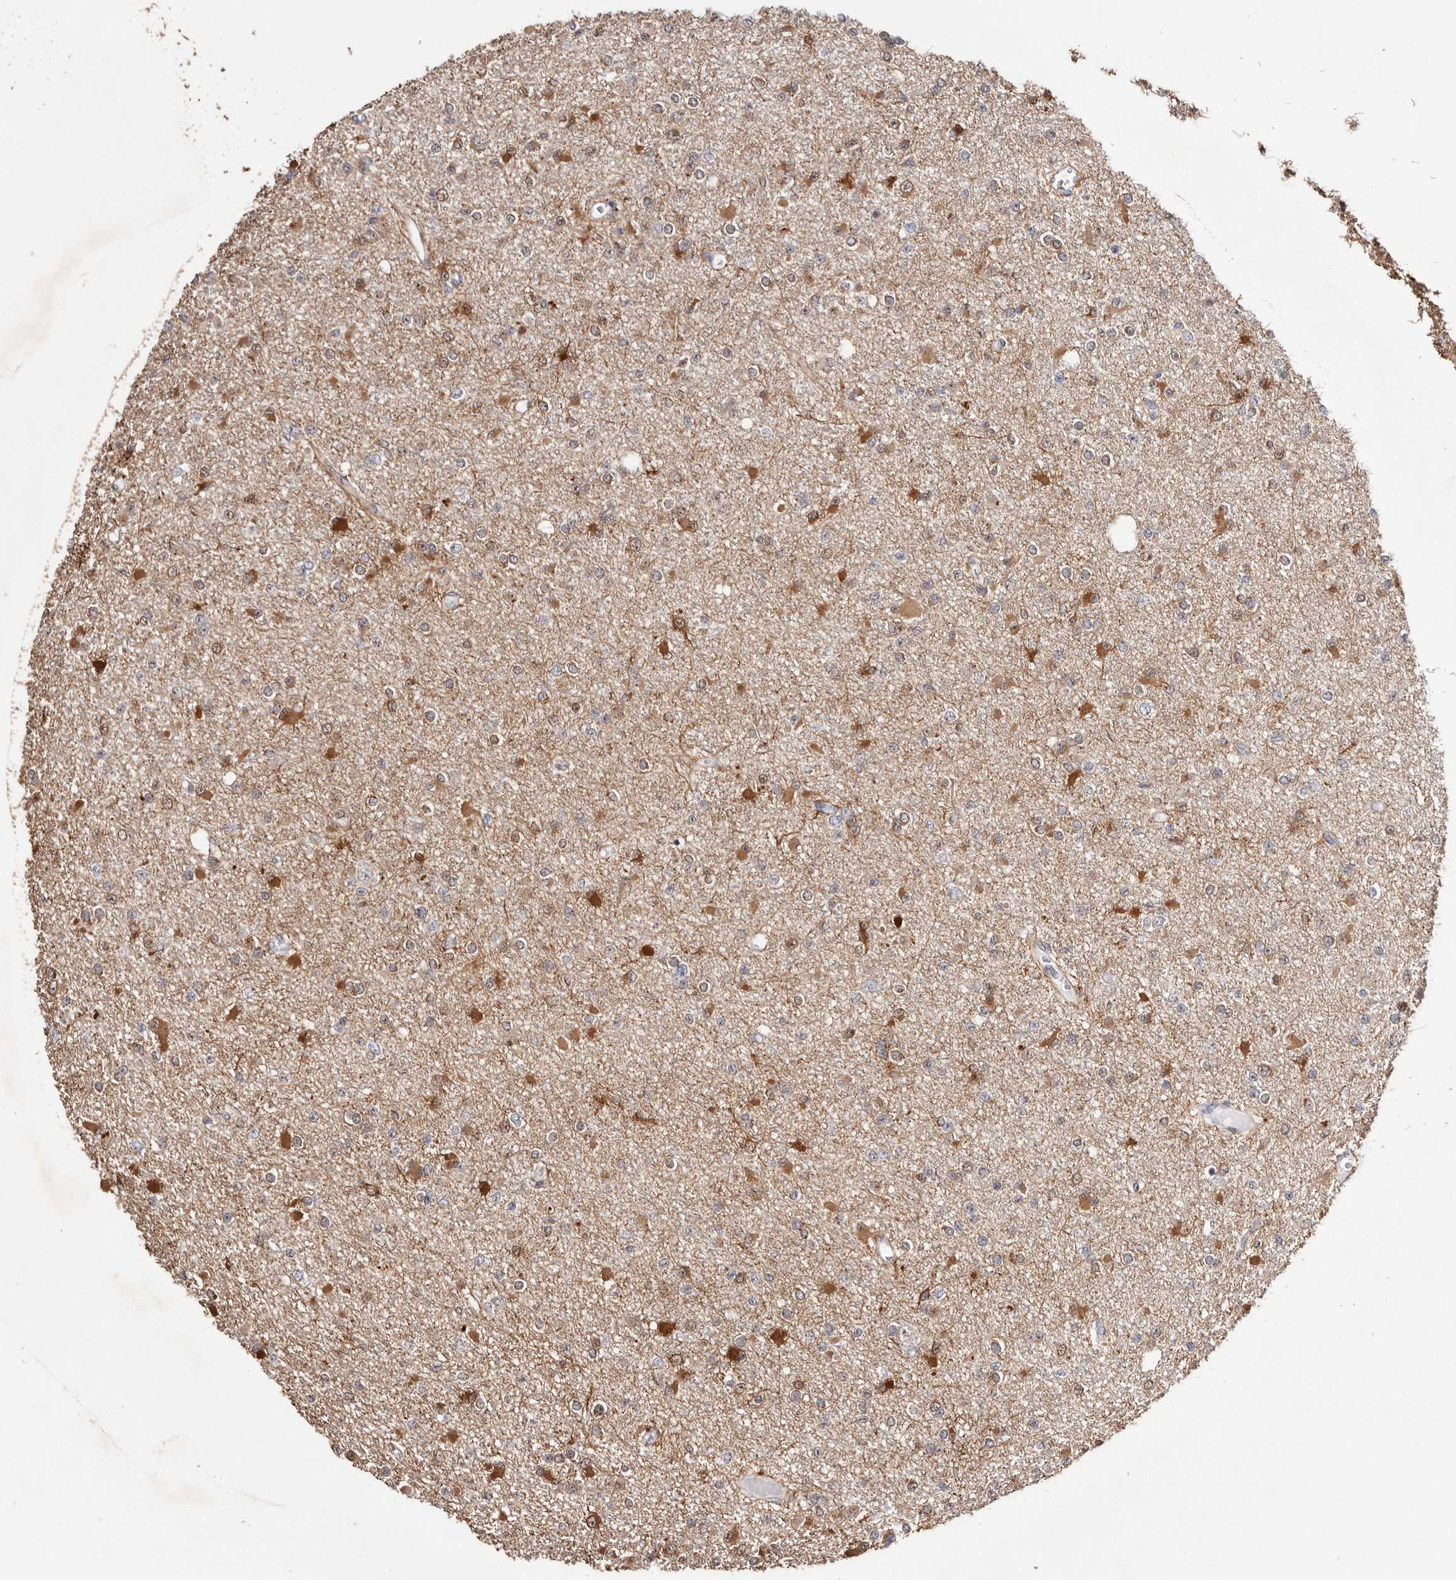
{"staining": {"intensity": "moderate", "quantity": "<25%", "location": "cytoplasmic/membranous"}, "tissue": "glioma", "cell_type": "Tumor cells", "image_type": "cancer", "snomed": [{"axis": "morphology", "description": "Glioma, malignant, Low grade"}, {"axis": "topography", "description": "Brain"}], "caption": "High-power microscopy captured an immunohistochemistry histopathology image of glioma, revealing moderate cytoplasmic/membranous positivity in about <25% of tumor cells.", "gene": "TYW3", "patient": {"sex": "female", "age": 22}}